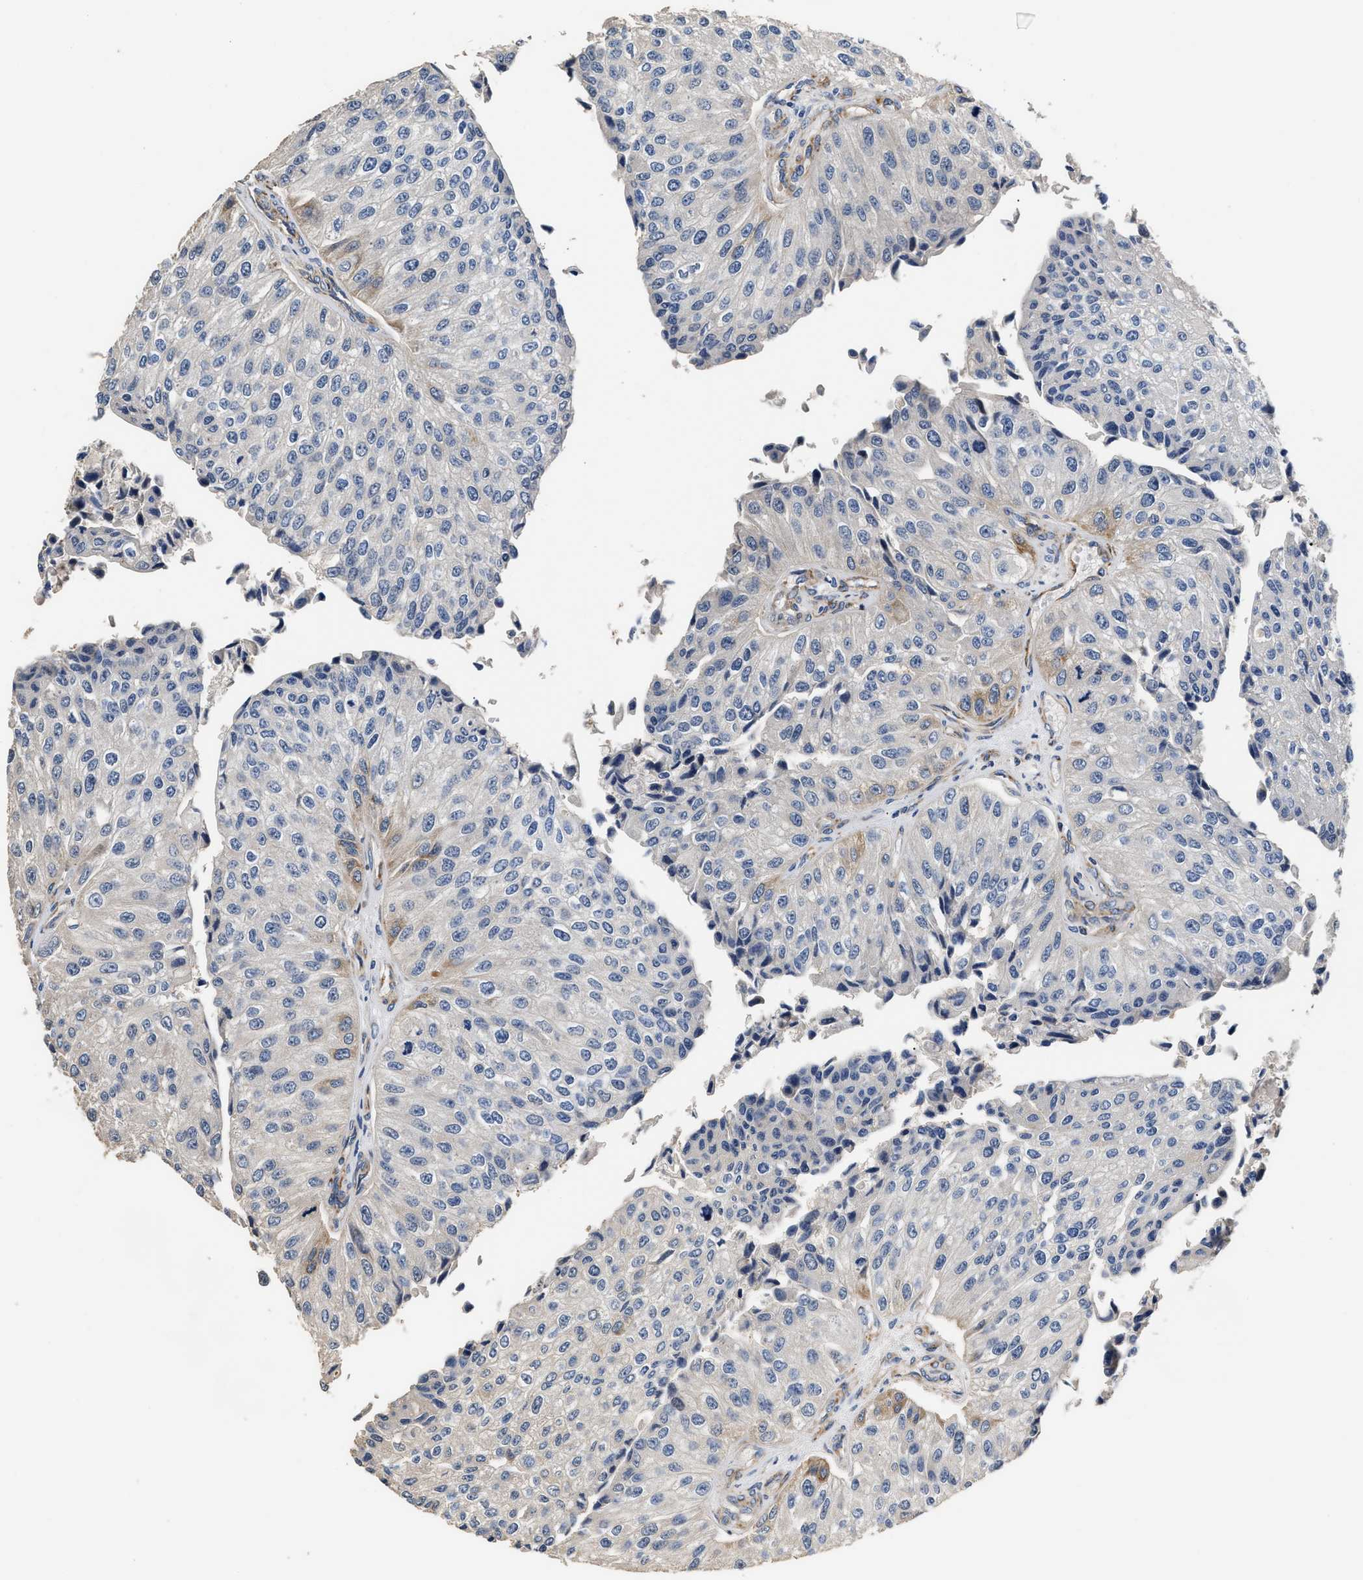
{"staining": {"intensity": "negative", "quantity": "none", "location": "none"}, "tissue": "urothelial cancer", "cell_type": "Tumor cells", "image_type": "cancer", "snomed": [{"axis": "morphology", "description": "Urothelial carcinoma, High grade"}, {"axis": "topography", "description": "Kidney"}, {"axis": "topography", "description": "Urinary bladder"}], "caption": "High-grade urothelial carcinoma was stained to show a protein in brown. There is no significant positivity in tumor cells.", "gene": "TEX2", "patient": {"sex": "male", "age": 77}}